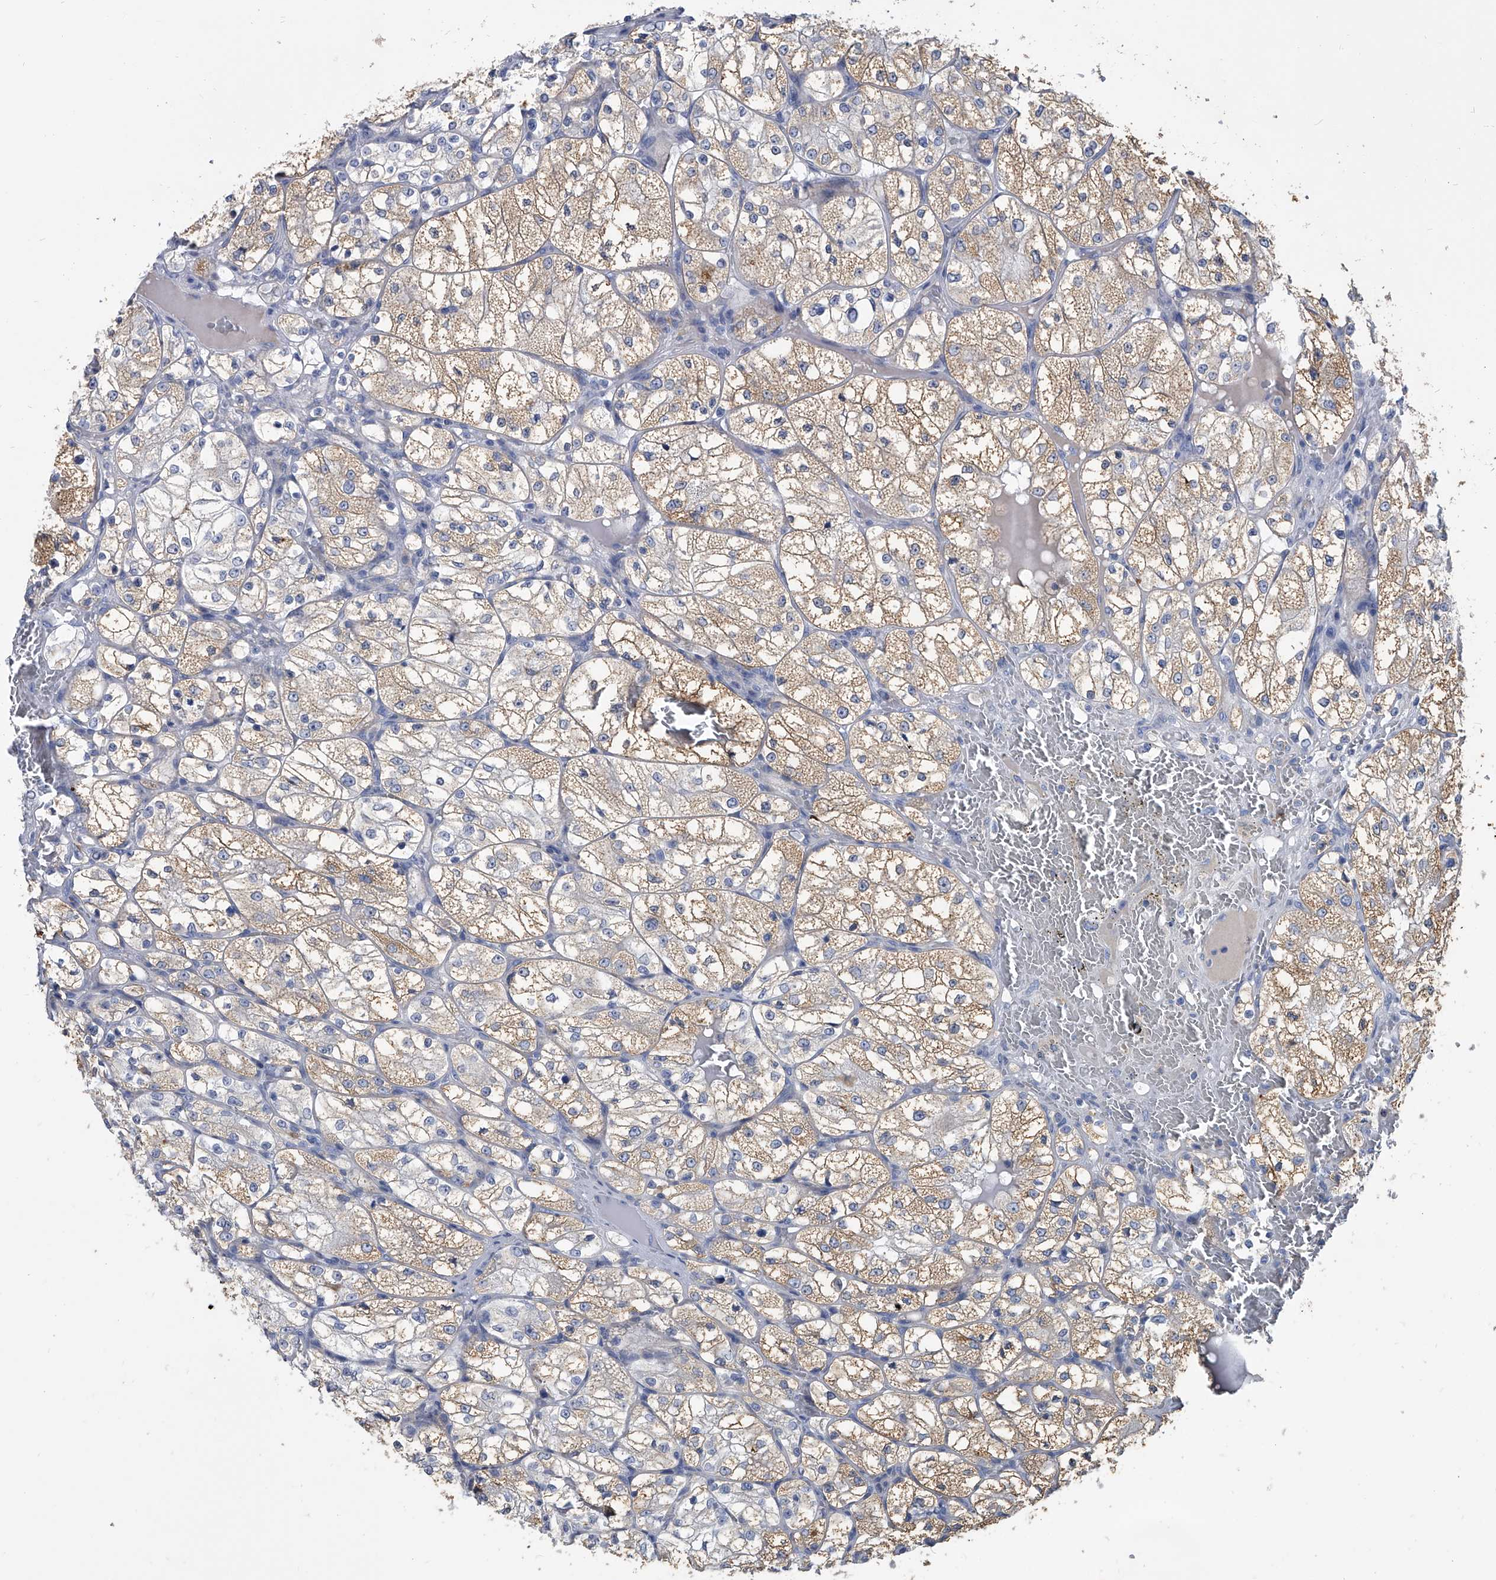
{"staining": {"intensity": "weak", "quantity": "25%-75%", "location": "cytoplasmic/membranous"}, "tissue": "renal cancer", "cell_type": "Tumor cells", "image_type": "cancer", "snomed": [{"axis": "morphology", "description": "Adenocarcinoma, NOS"}, {"axis": "topography", "description": "Kidney"}], "caption": "IHC (DAB) staining of adenocarcinoma (renal) shows weak cytoplasmic/membranous protein positivity in approximately 25%-75% of tumor cells.", "gene": "SPP1", "patient": {"sex": "female", "age": 69}}